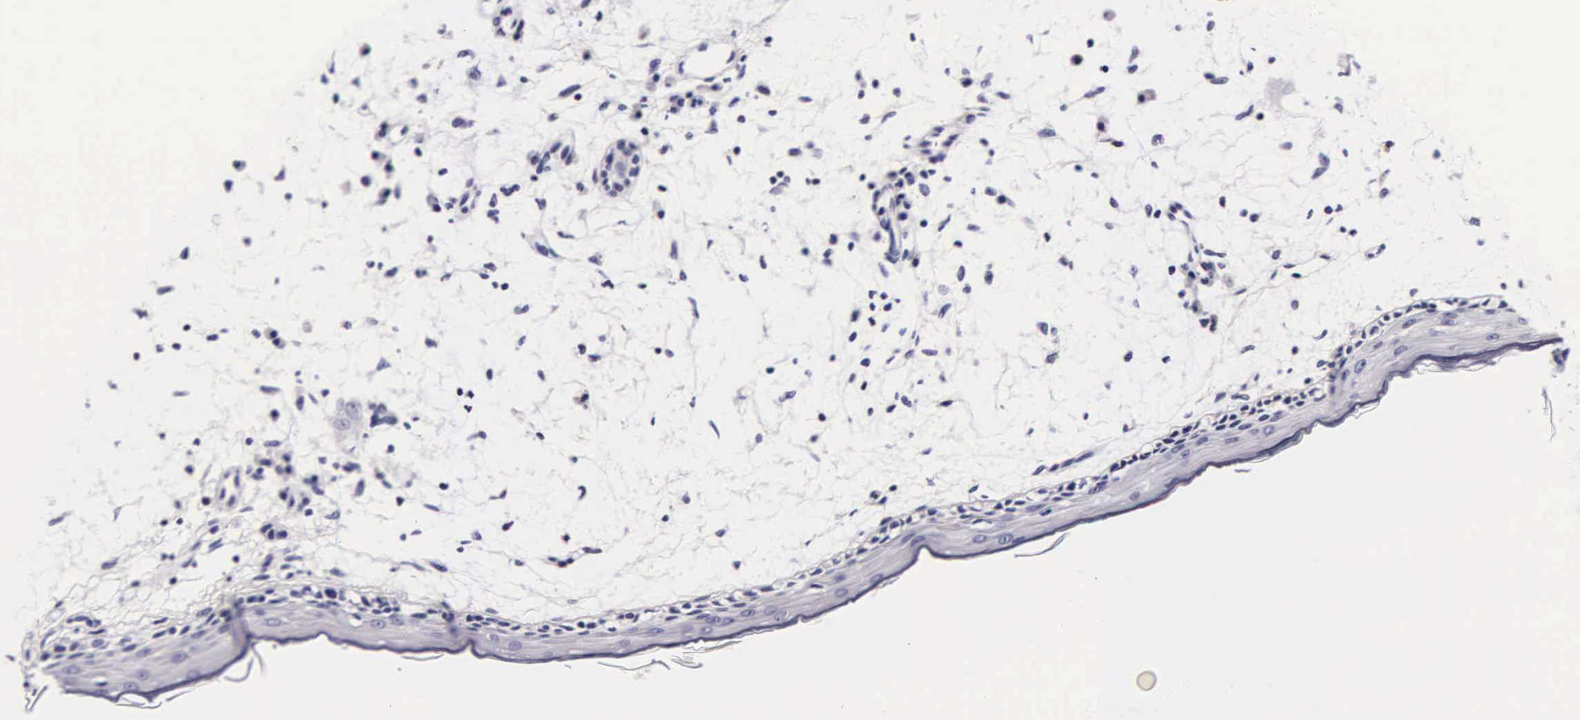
{"staining": {"intensity": "negative", "quantity": "none", "location": "none"}, "tissue": "skin", "cell_type": "Fibroblasts", "image_type": "normal", "snomed": [{"axis": "morphology", "description": "Normal tissue, NOS"}, {"axis": "topography", "description": "Skin"}], "caption": "The micrograph reveals no significant staining in fibroblasts of skin. (DAB IHC visualized using brightfield microscopy, high magnification).", "gene": "DGCR2", "patient": {"sex": "female", "age": 90}}